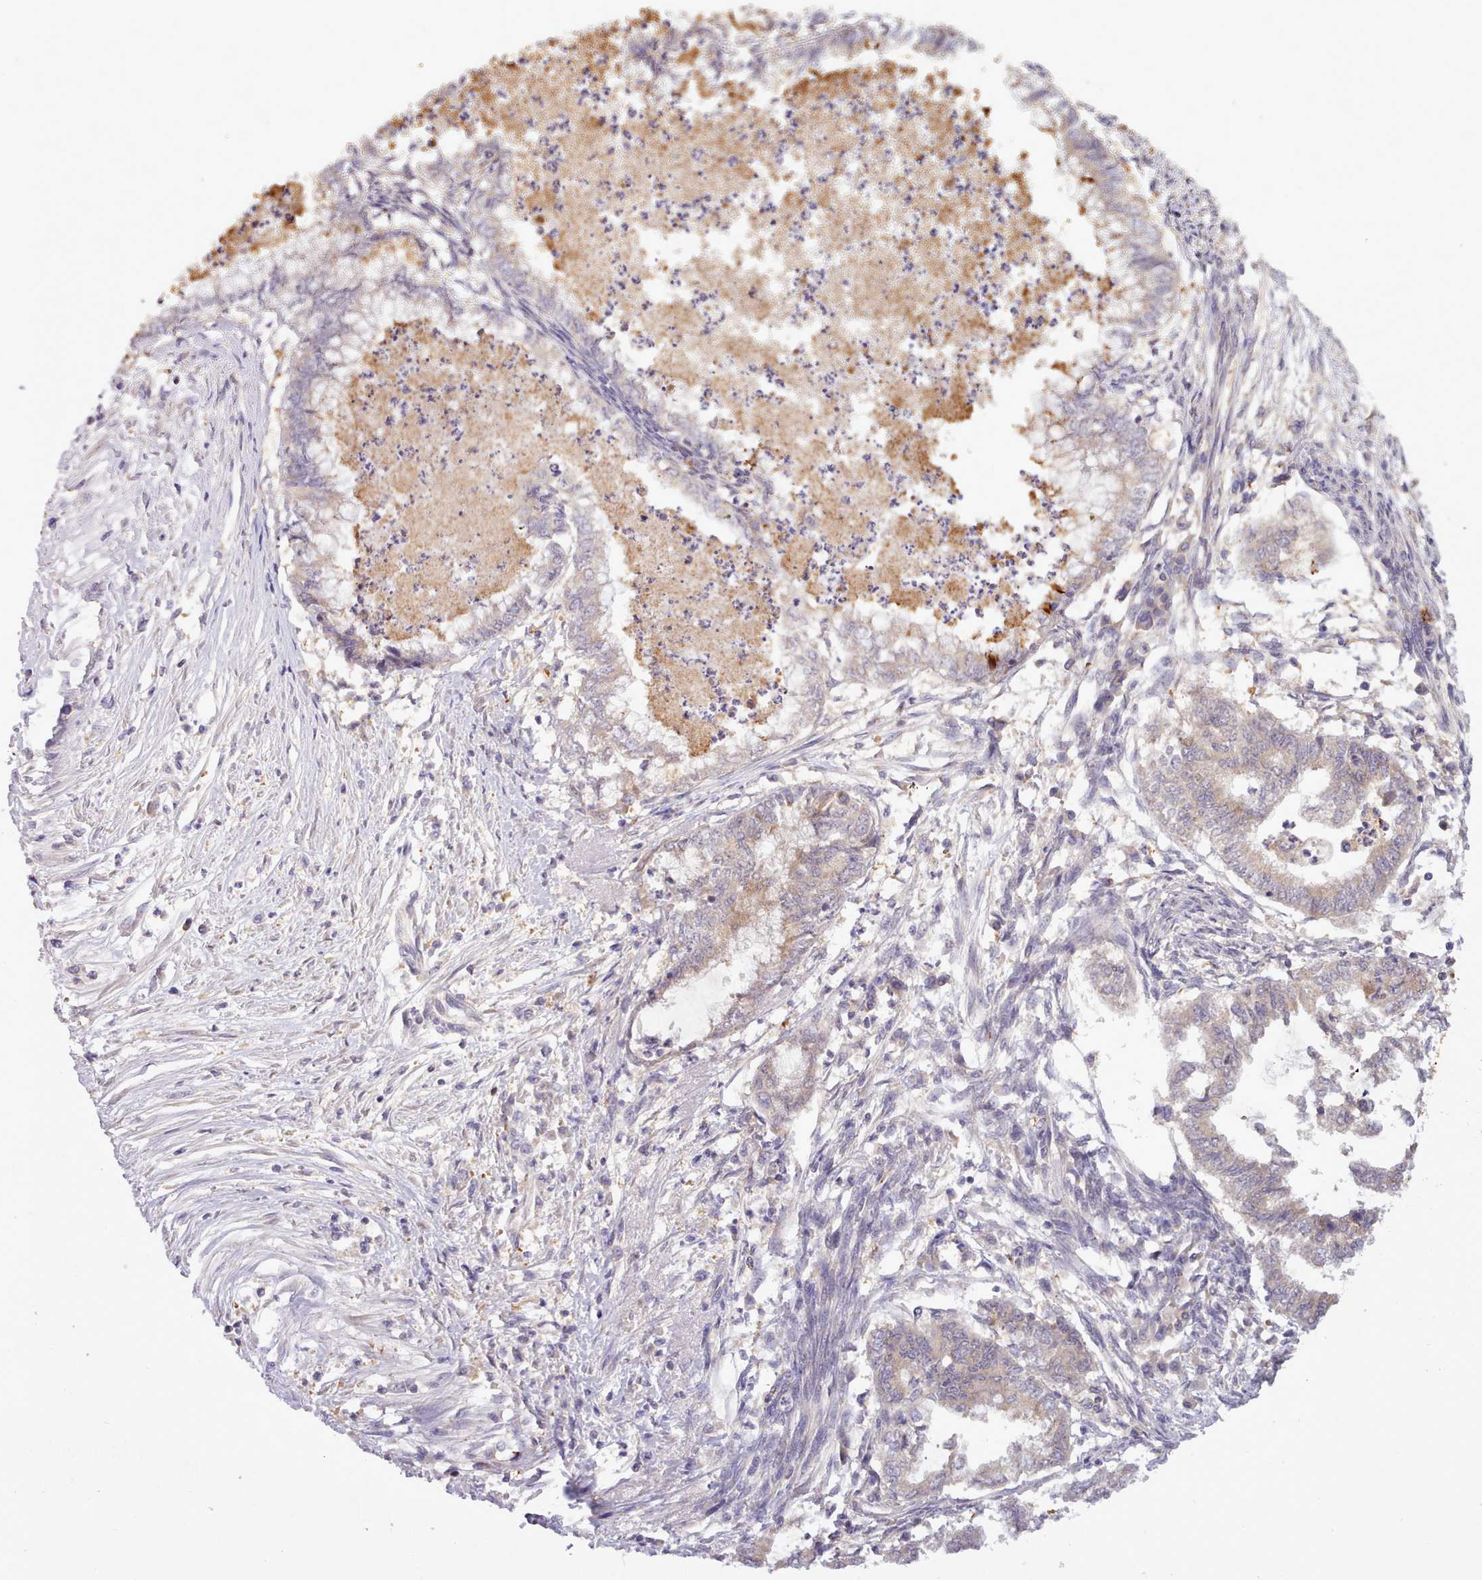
{"staining": {"intensity": "weak", "quantity": "<25%", "location": "cytoplasmic/membranous"}, "tissue": "endometrial cancer", "cell_type": "Tumor cells", "image_type": "cancer", "snomed": [{"axis": "morphology", "description": "Adenocarcinoma, NOS"}, {"axis": "topography", "description": "Endometrium"}], "caption": "Immunohistochemistry (IHC) histopathology image of neoplastic tissue: endometrial cancer (adenocarcinoma) stained with DAB (3,3'-diaminobenzidine) reveals no significant protein positivity in tumor cells.", "gene": "ARL17A", "patient": {"sex": "female", "age": 79}}